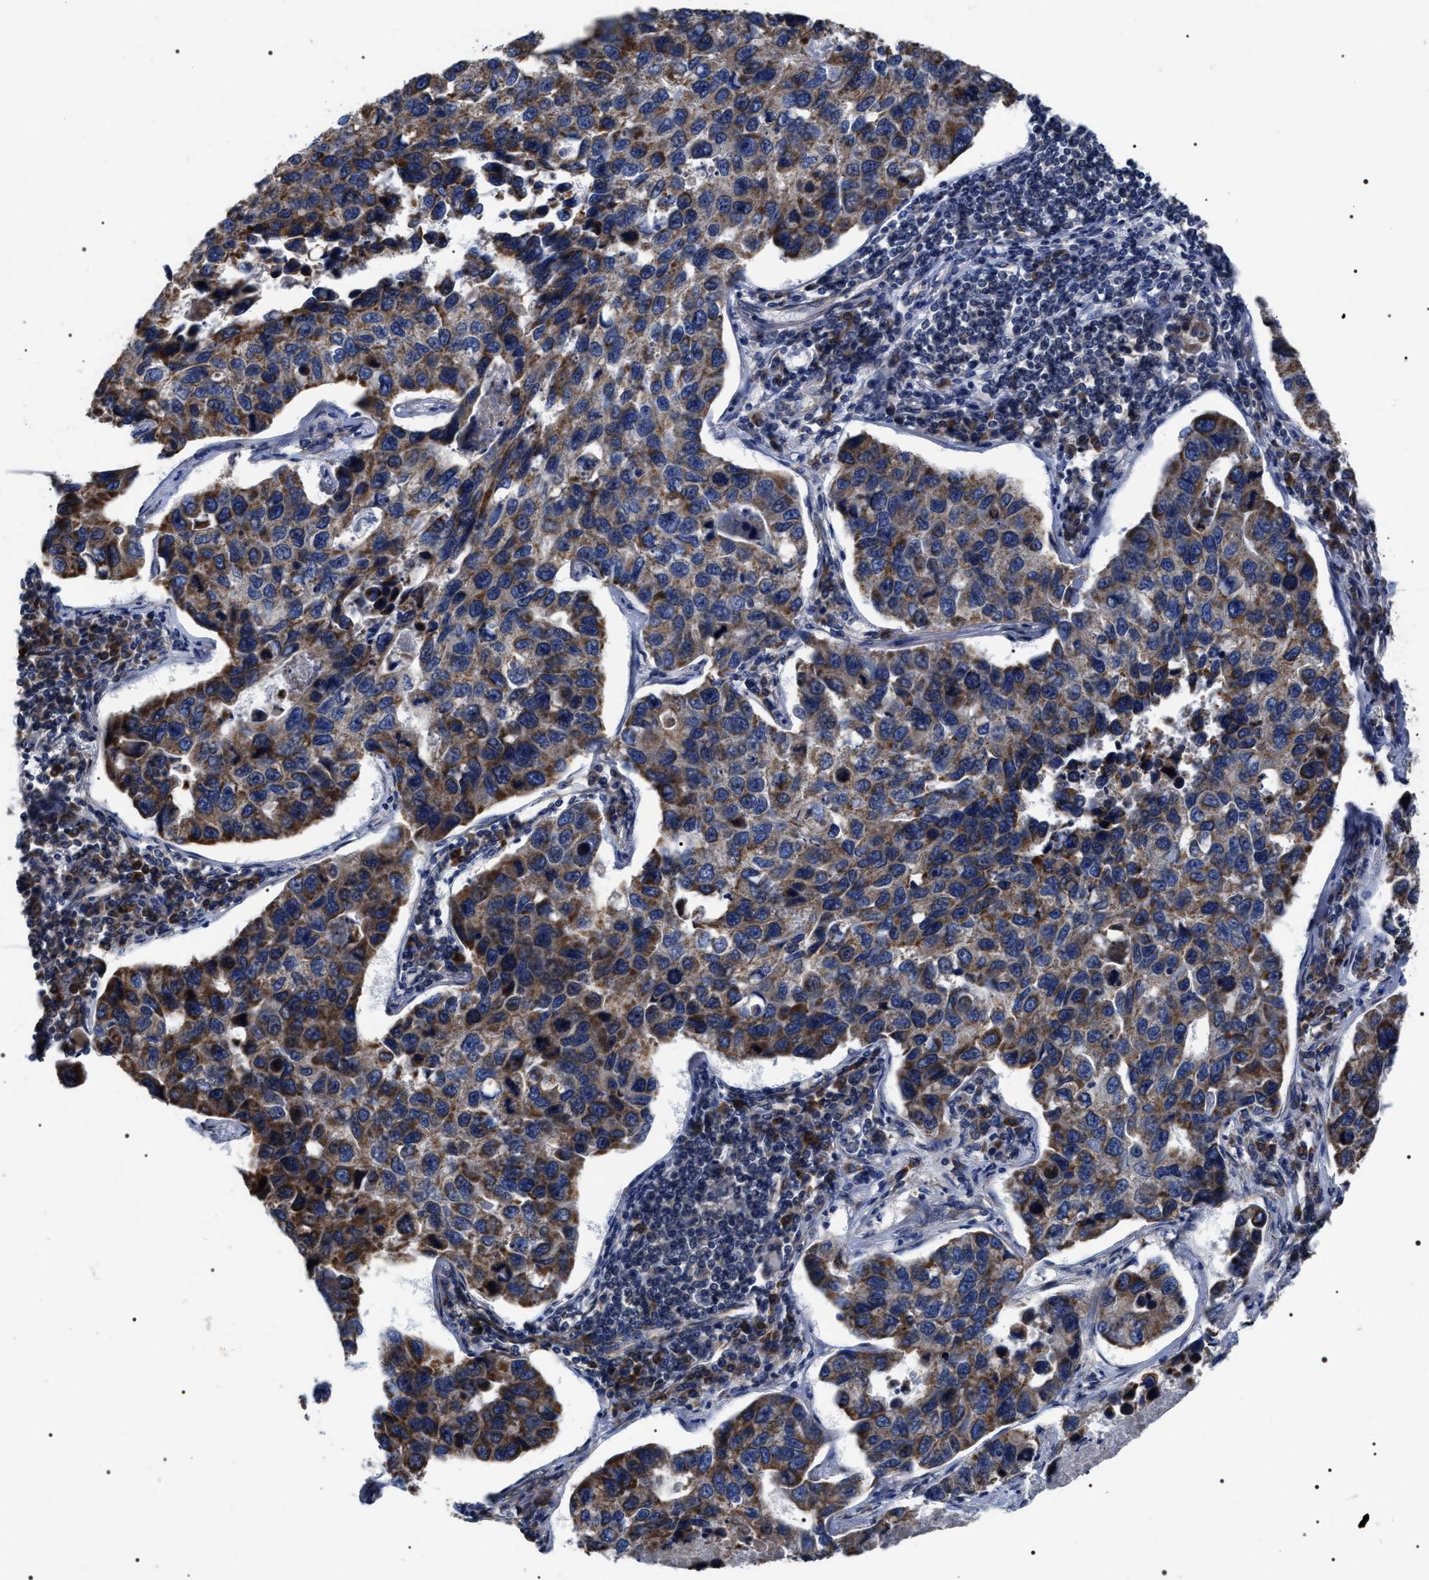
{"staining": {"intensity": "moderate", "quantity": "25%-75%", "location": "cytoplasmic/membranous"}, "tissue": "lung cancer", "cell_type": "Tumor cells", "image_type": "cancer", "snomed": [{"axis": "morphology", "description": "Adenocarcinoma, NOS"}, {"axis": "topography", "description": "Lung"}], "caption": "A brown stain highlights moderate cytoplasmic/membranous positivity of a protein in lung cancer tumor cells.", "gene": "MIS18A", "patient": {"sex": "male", "age": 64}}